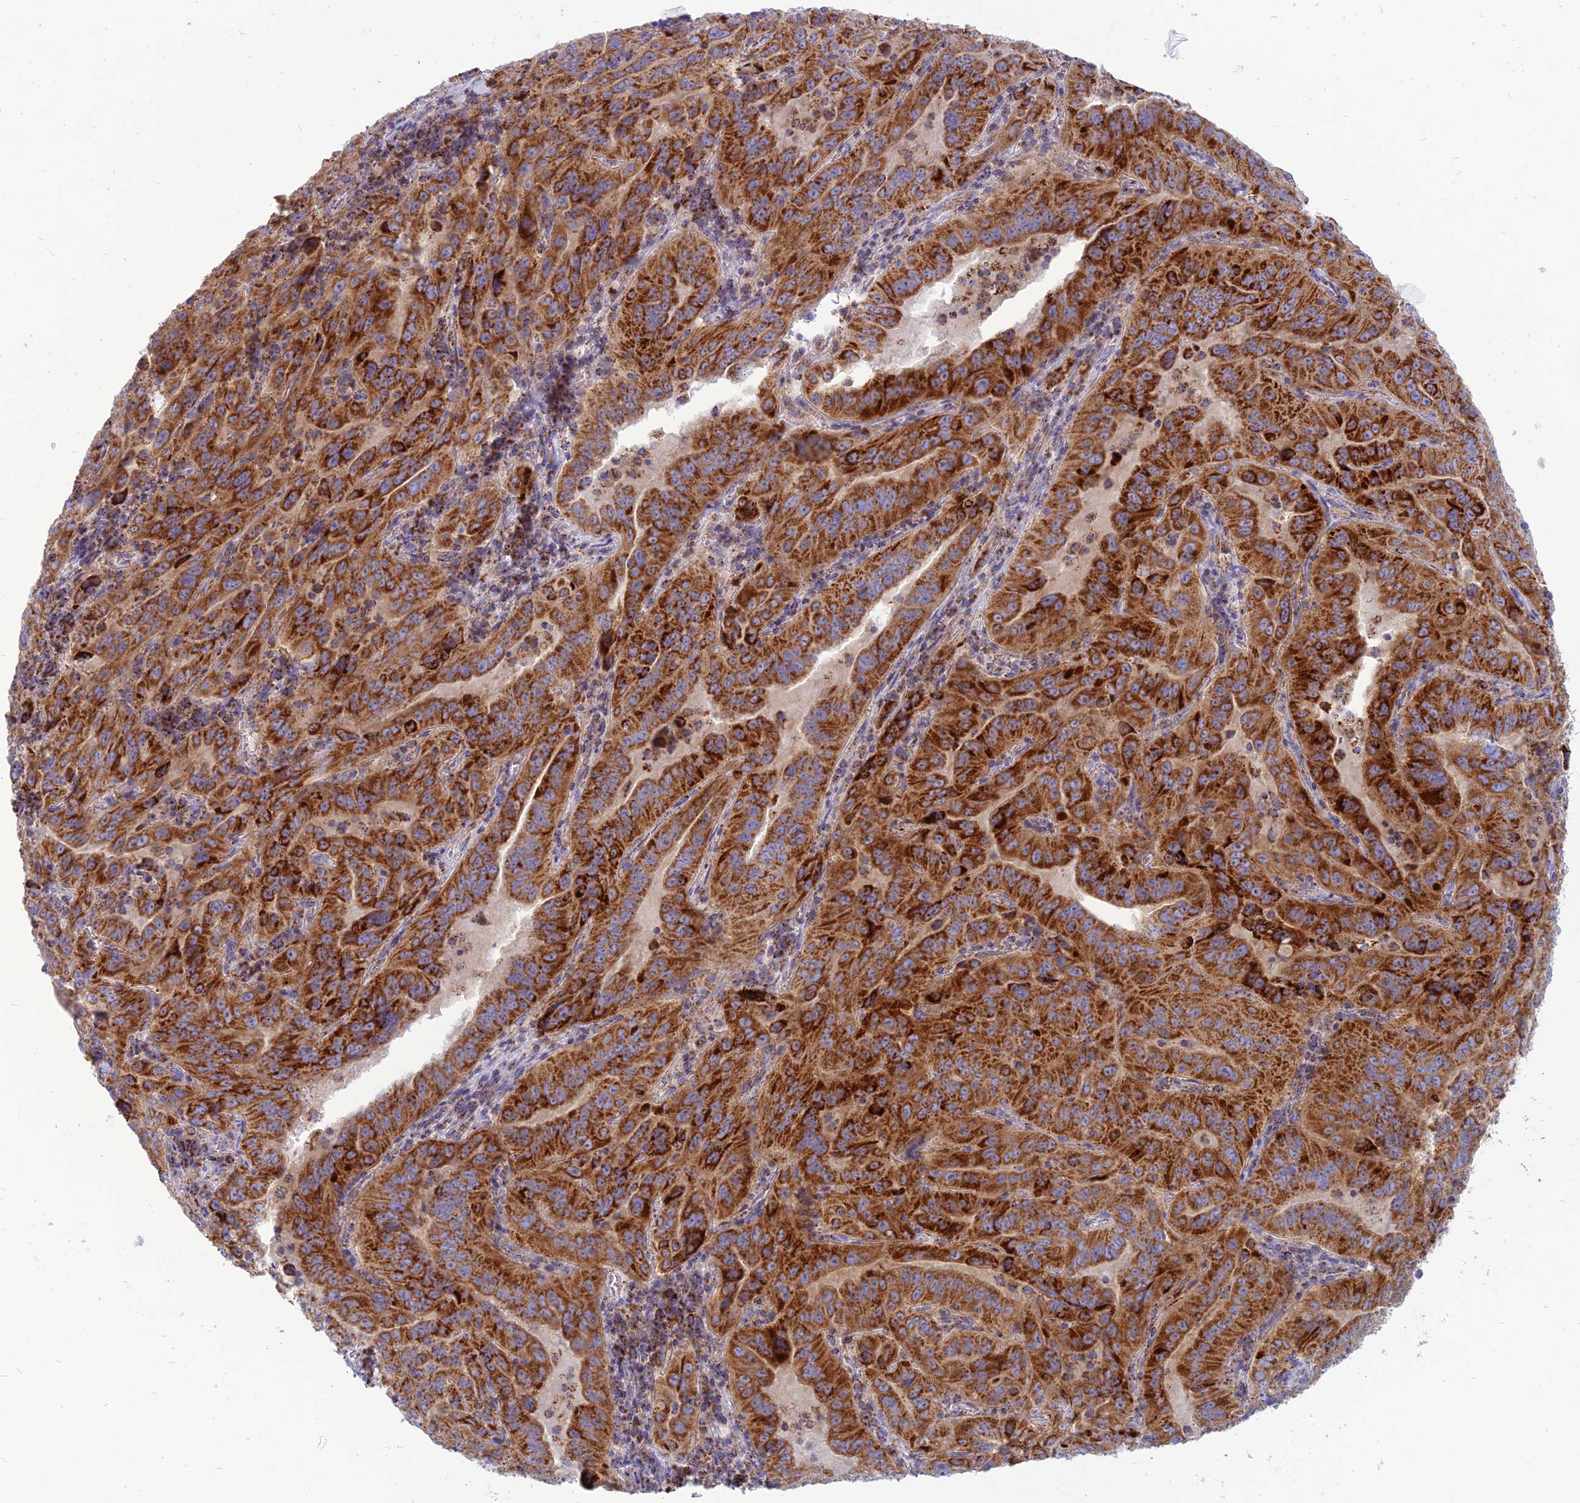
{"staining": {"intensity": "strong", "quantity": ">75%", "location": "cytoplasmic/membranous"}, "tissue": "pancreatic cancer", "cell_type": "Tumor cells", "image_type": "cancer", "snomed": [{"axis": "morphology", "description": "Adenocarcinoma, NOS"}, {"axis": "topography", "description": "Pancreas"}], "caption": "This histopathology image displays pancreatic cancer stained with immunohistochemistry (IHC) to label a protein in brown. The cytoplasmic/membranous of tumor cells show strong positivity for the protein. Nuclei are counter-stained blue.", "gene": "PACC1", "patient": {"sex": "male", "age": 63}}